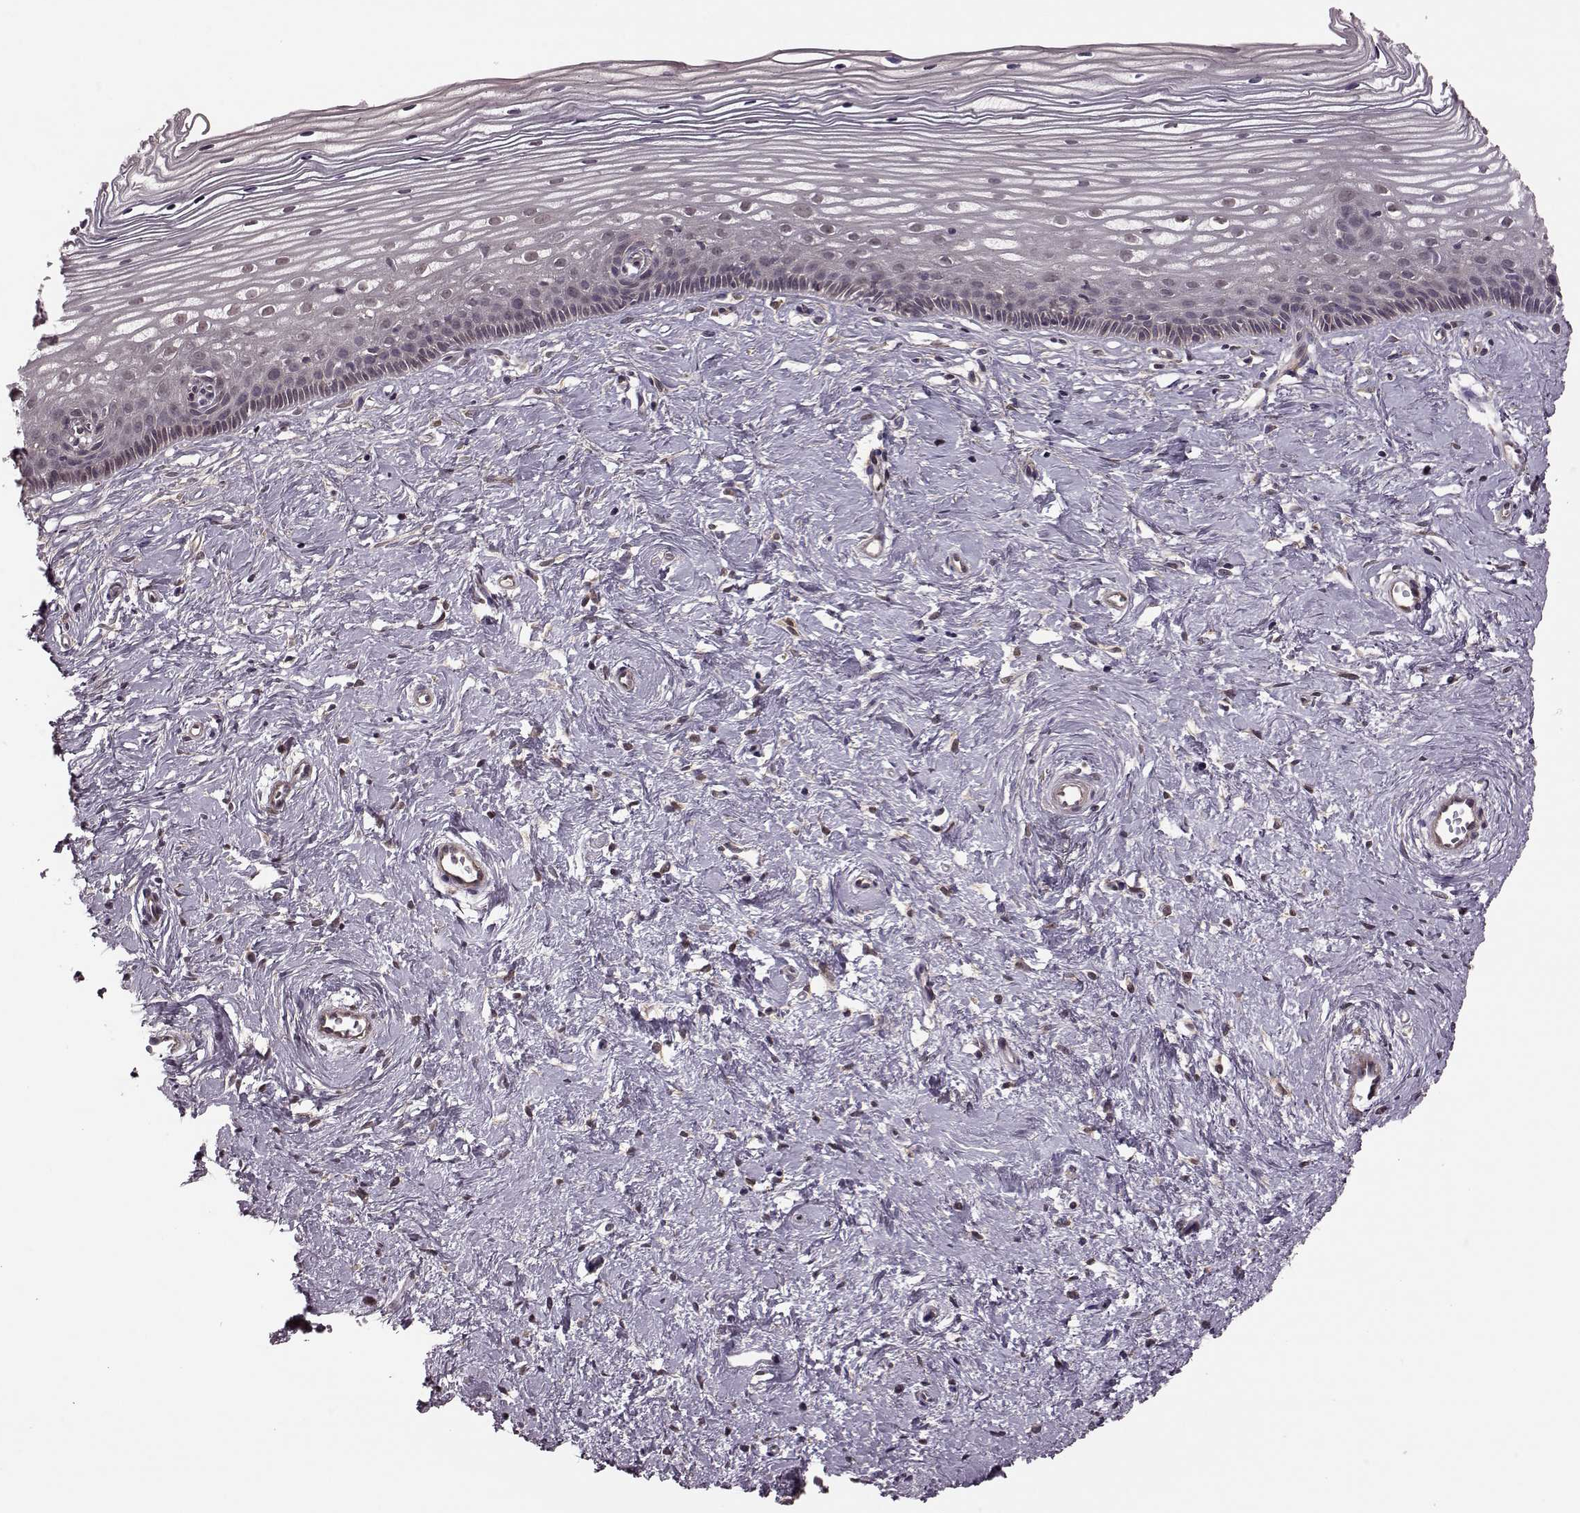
{"staining": {"intensity": "weak", "quantity": ">75%", "location": "cytoplasmic/membranous"}, "tissue": "cervix", "cell_type": "Glandular cells", "image_type": "normal", "snomed": [{"axis": "morphology", "description": "Normal tissue, NOS"}, {"axis": "topography", "description": "Cervix"}], "caption": "Cervix stained for a protein (brown) shows weak cytoplasmic/membranous positive staining in approximately >75% of glandular cells.", "gene": "FNIP2", "patient": {"sex": "female", "age": 40}}